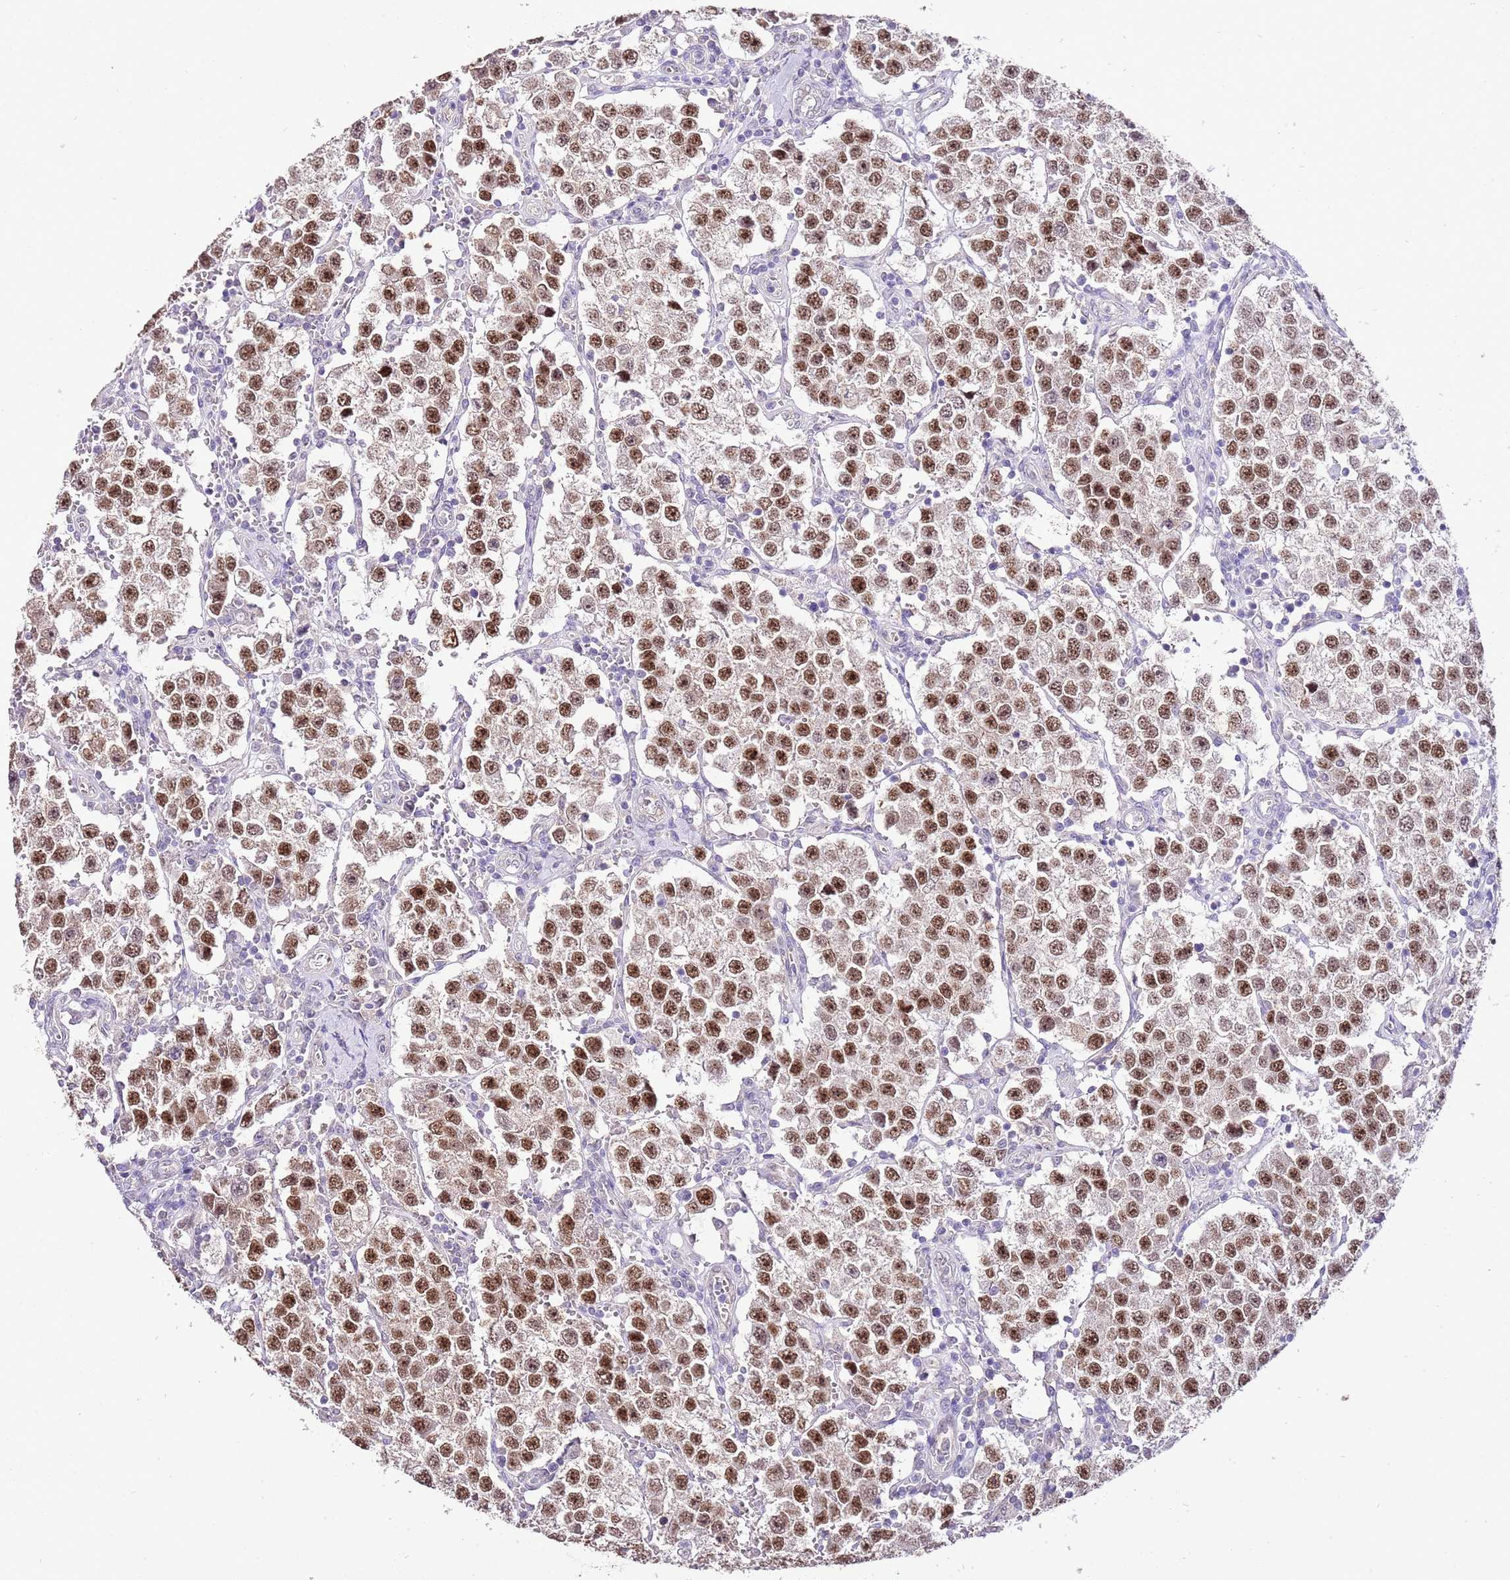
{"staining": {"intensity": "moderate", "quantity": ">75%", "location": "nuclear"}, "tissue": "testis cancer", "cell_type": "Tumor cells", "image_type": "cancer", "snomed": [{"axis": "morphology", "description": "Seminoma, NOS"}, {"axis": "topography", "description": "Testis"}], "caption": "High-magnification brightfield microscopy of testis seminoma stained with DAB (3,3'-diaminobenzidine) (brown) and counterstained with hematoxylin (blue). tumor cells exhibit moderate nuclear positivity is identified in approximately>75% of cells.", "gene": "IZUMO4", "patient": {"sex": "male", "age": 37}}